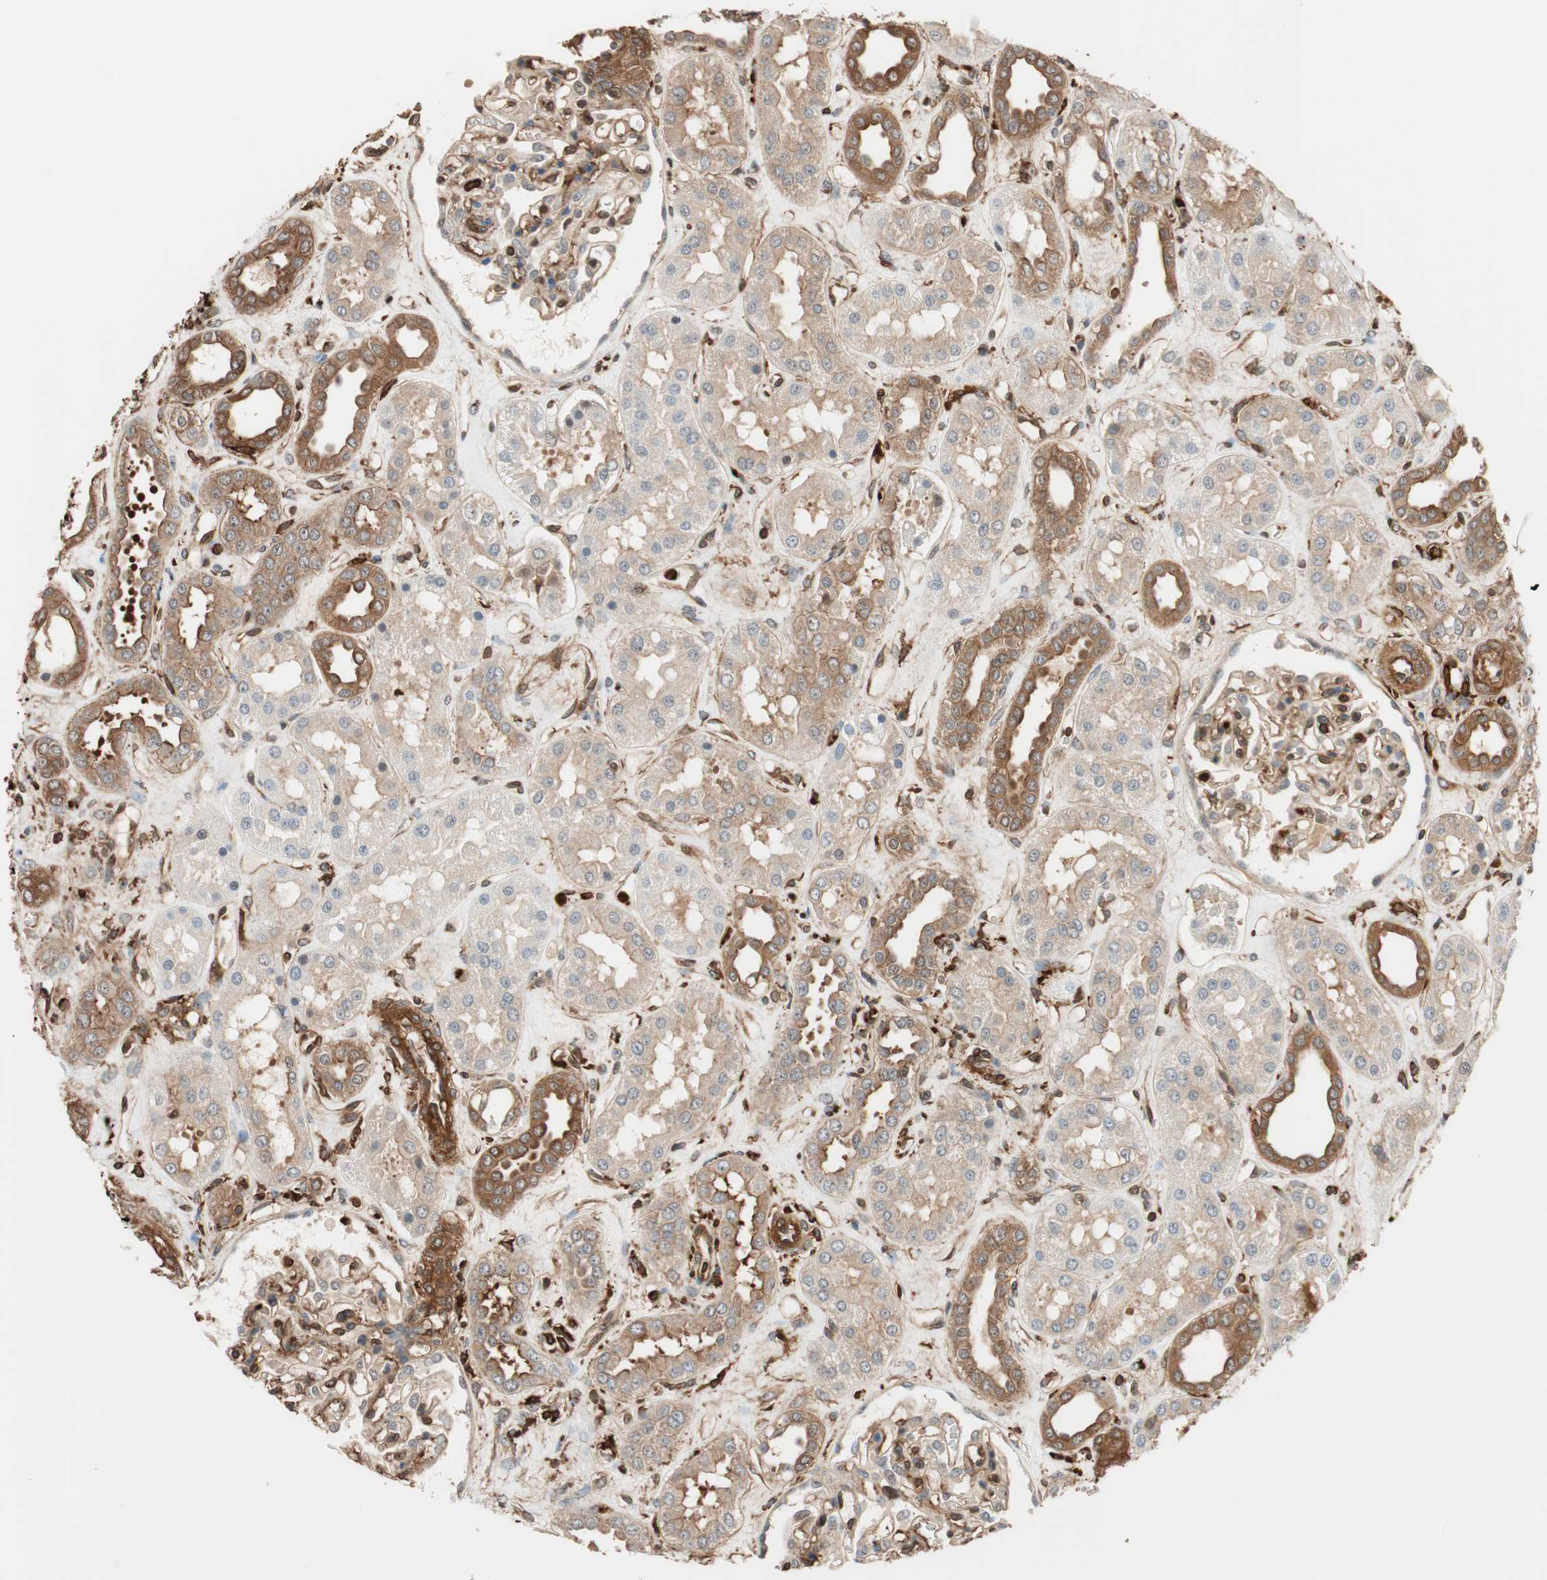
{"staining": {"intensity": "moderate", "quantity": ">75%", "location": "cytoplasmic/membranous"}, "tissue": "kidney", "cell_type": "Cells in glomeruli", "image_type": "normal", "snomed": [{"axis": "morphology", "description": "Normal tissue, NOS"}, {"axis": "topography", "description": "Kidney"}], "caption": "Human kidney stained for a protein (brown) displays moderate cytoplasmic/membranous positive positivity in approximately >75% of cells in glomeruli.", "gene": "VASP", "patient": {"sex": "male", "age": 59}}